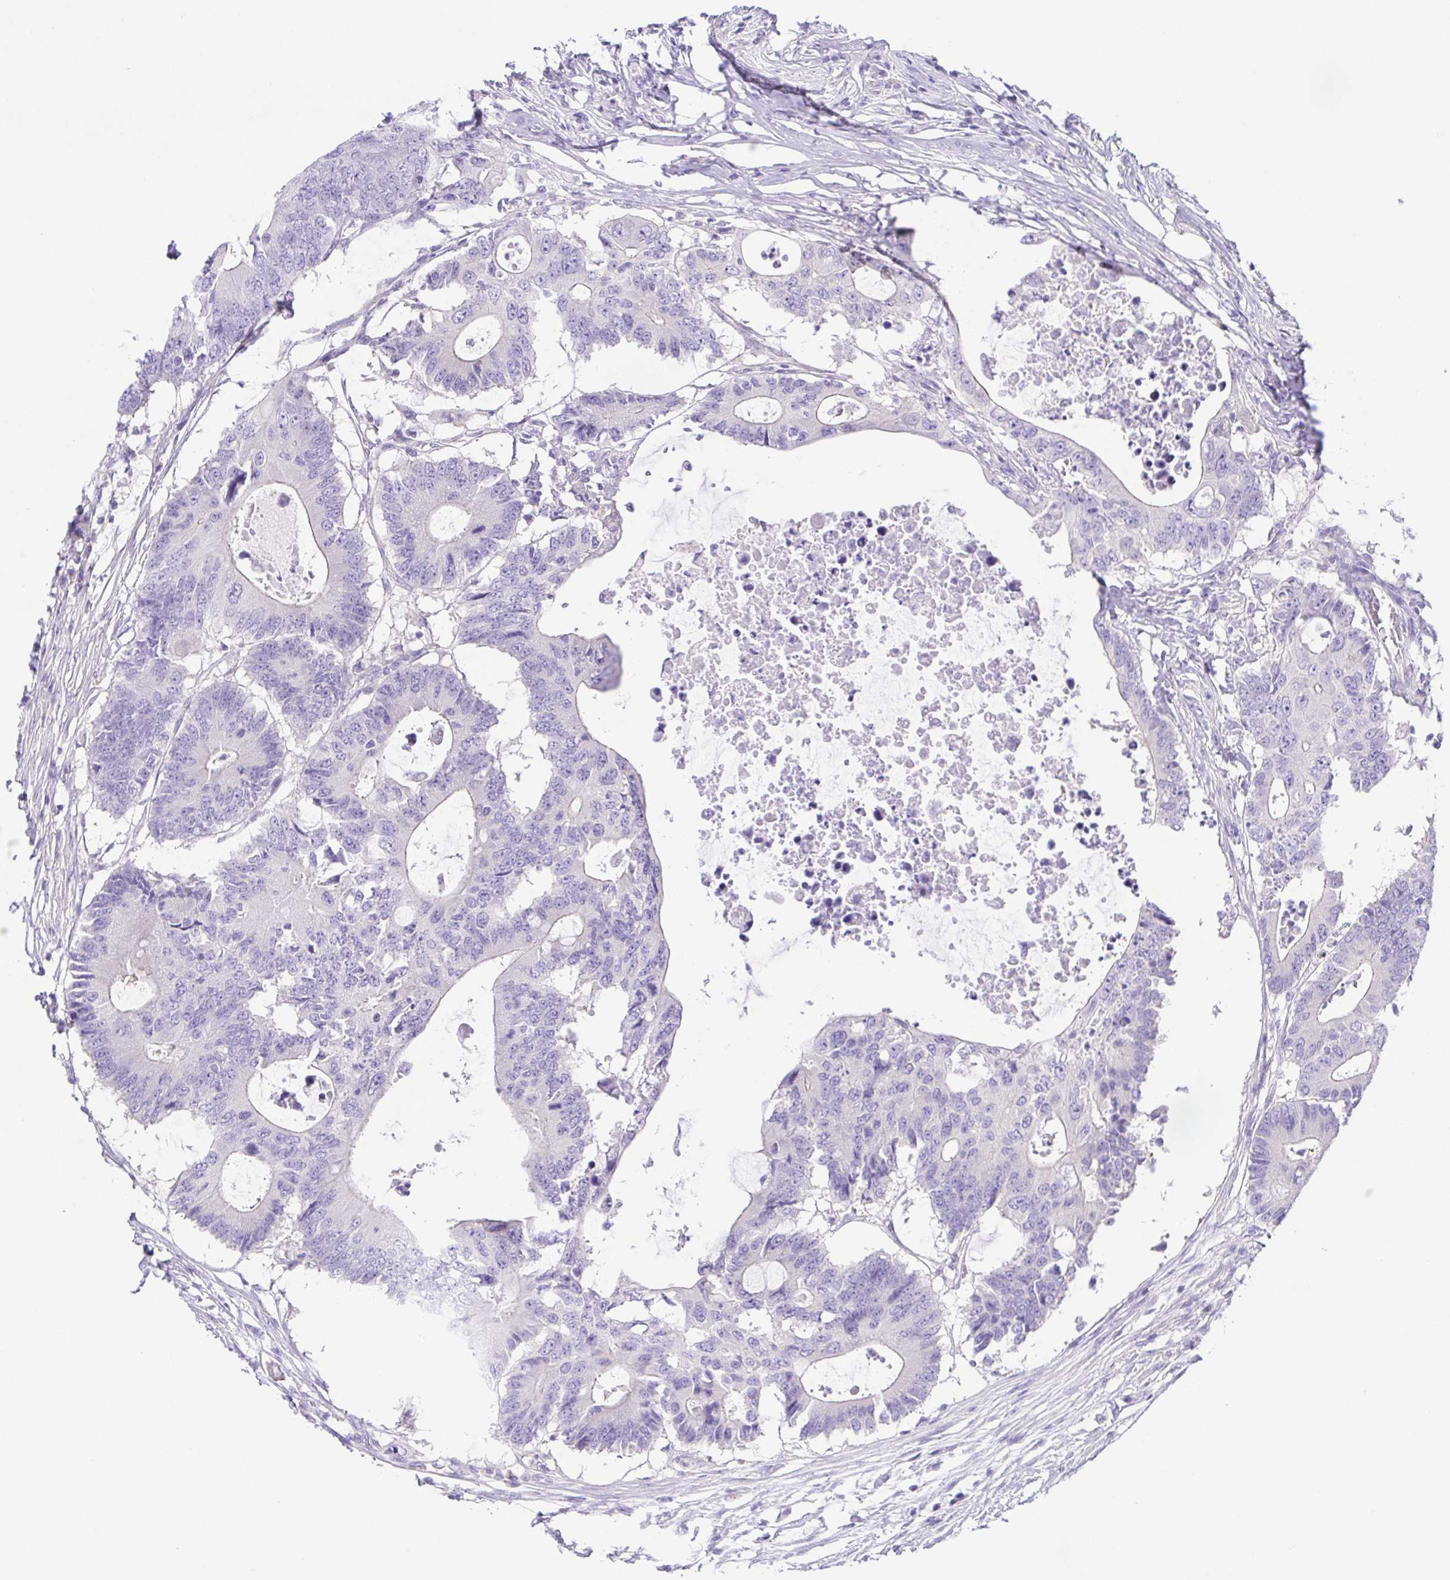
{"staining": {"intensity": "negative", "quantity": "none", "location": "none"}, "tissue": "colorectal cancer", "cell_type": "Tumor cells", "image_type": "cancer", "snomed": [{"axis": "morphology", "description": "Adenocarcinoma, NOS"}, {"axis": "topography", "description": "Colon"}], "caption": "There is no significant expression in tumor cells of colorectal cancer (adenocarcinoma).", "gene": "KRTDAP", "patient": {"sex": "male", "age": 71}}